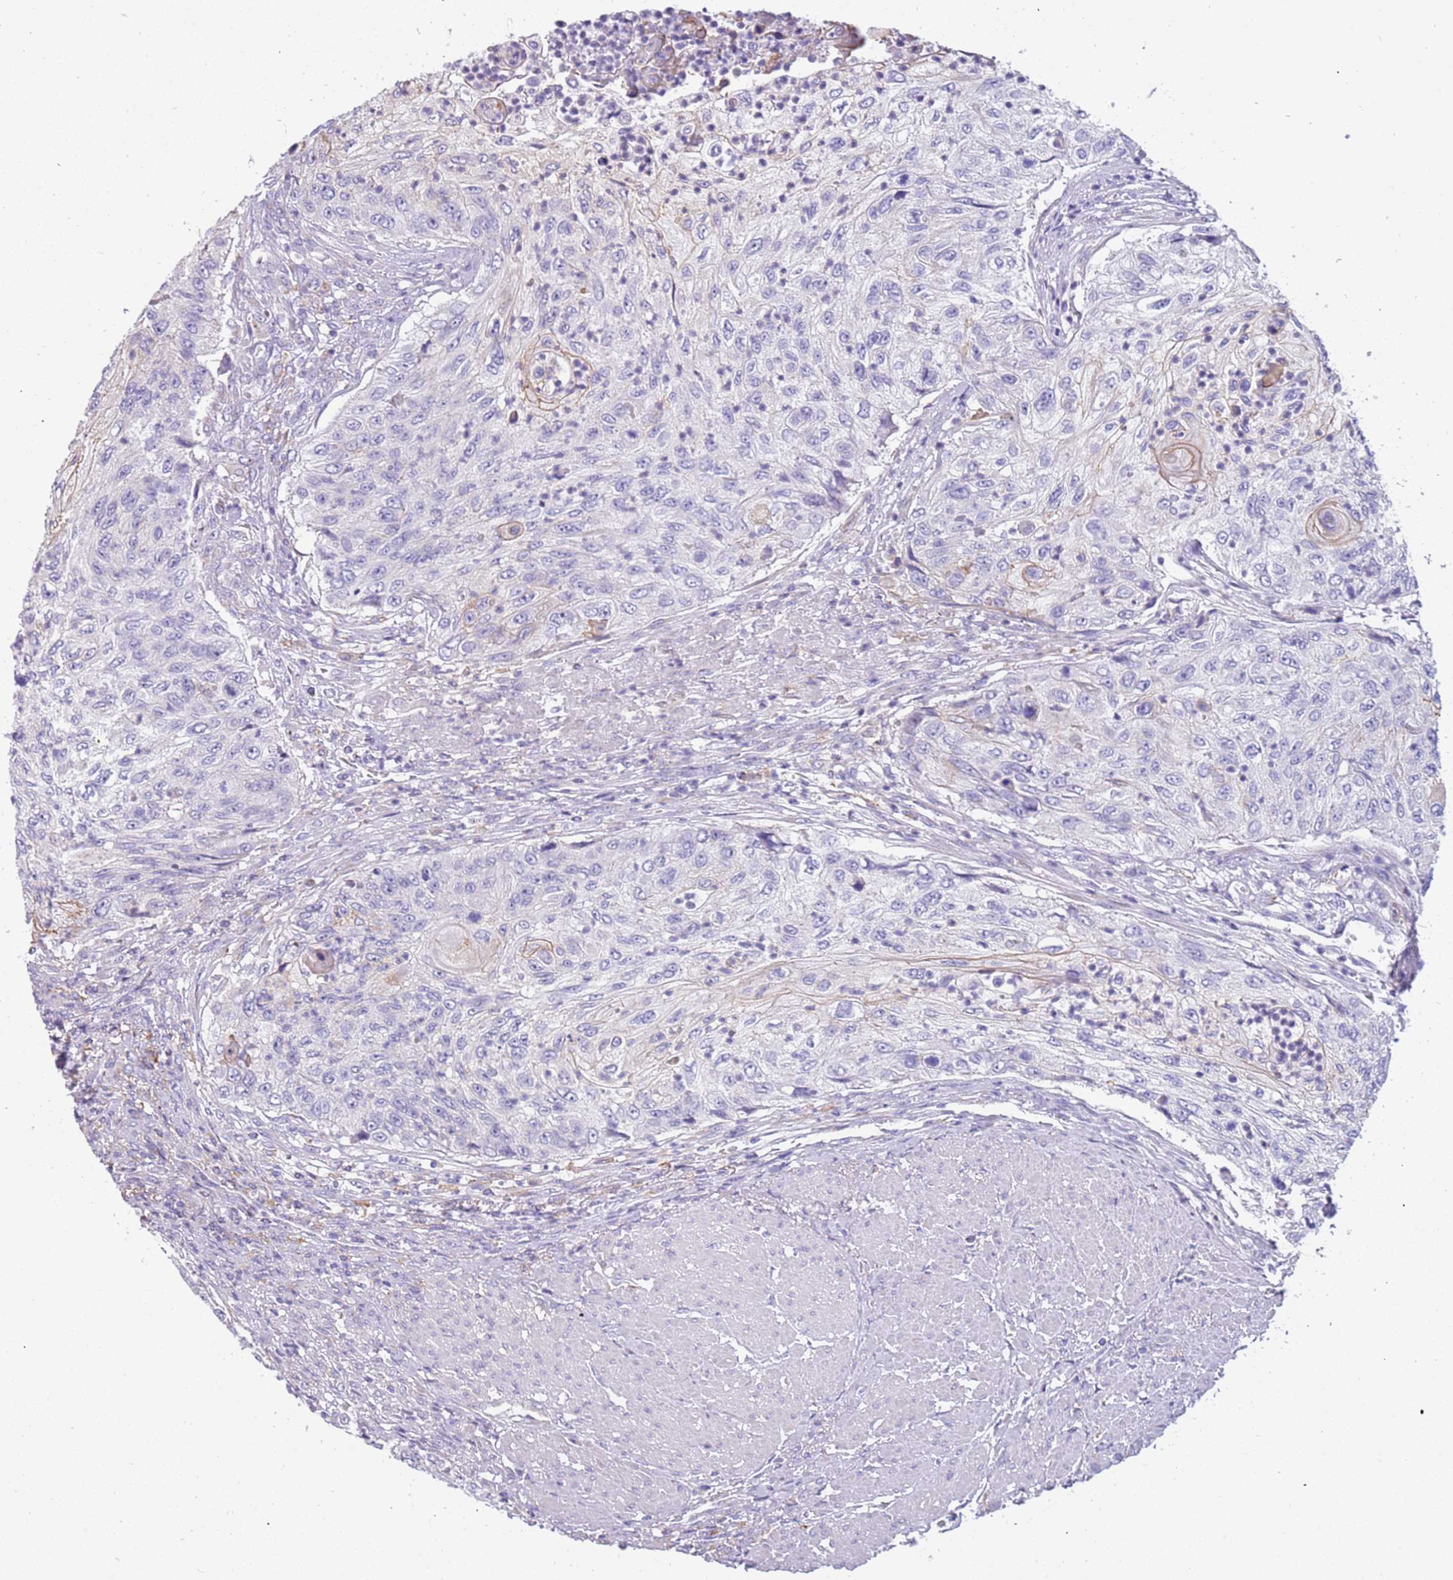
{"staining": {"intensity": "weak", "quantity": "<25%", "location": "cytoplasmic/membranous"}, "tissue": "urothelial cancer", "cell_type": "Tumor cells", "image_type": "cancer", "snomed": [{"axis": "morphology", "description": "Urothelial carcinoma, High grade"}, {"axis": "topography", "description": "Urinary bladder"}], "caption": "A high-resolution micrograph shows immunohistochemistry (IHC) staining of urothelial carcinoma (high-grade), which reveals no significant expression in tumor cells.", "gene": "RHCG", "patient": {"sex": "female", "age": 60}}